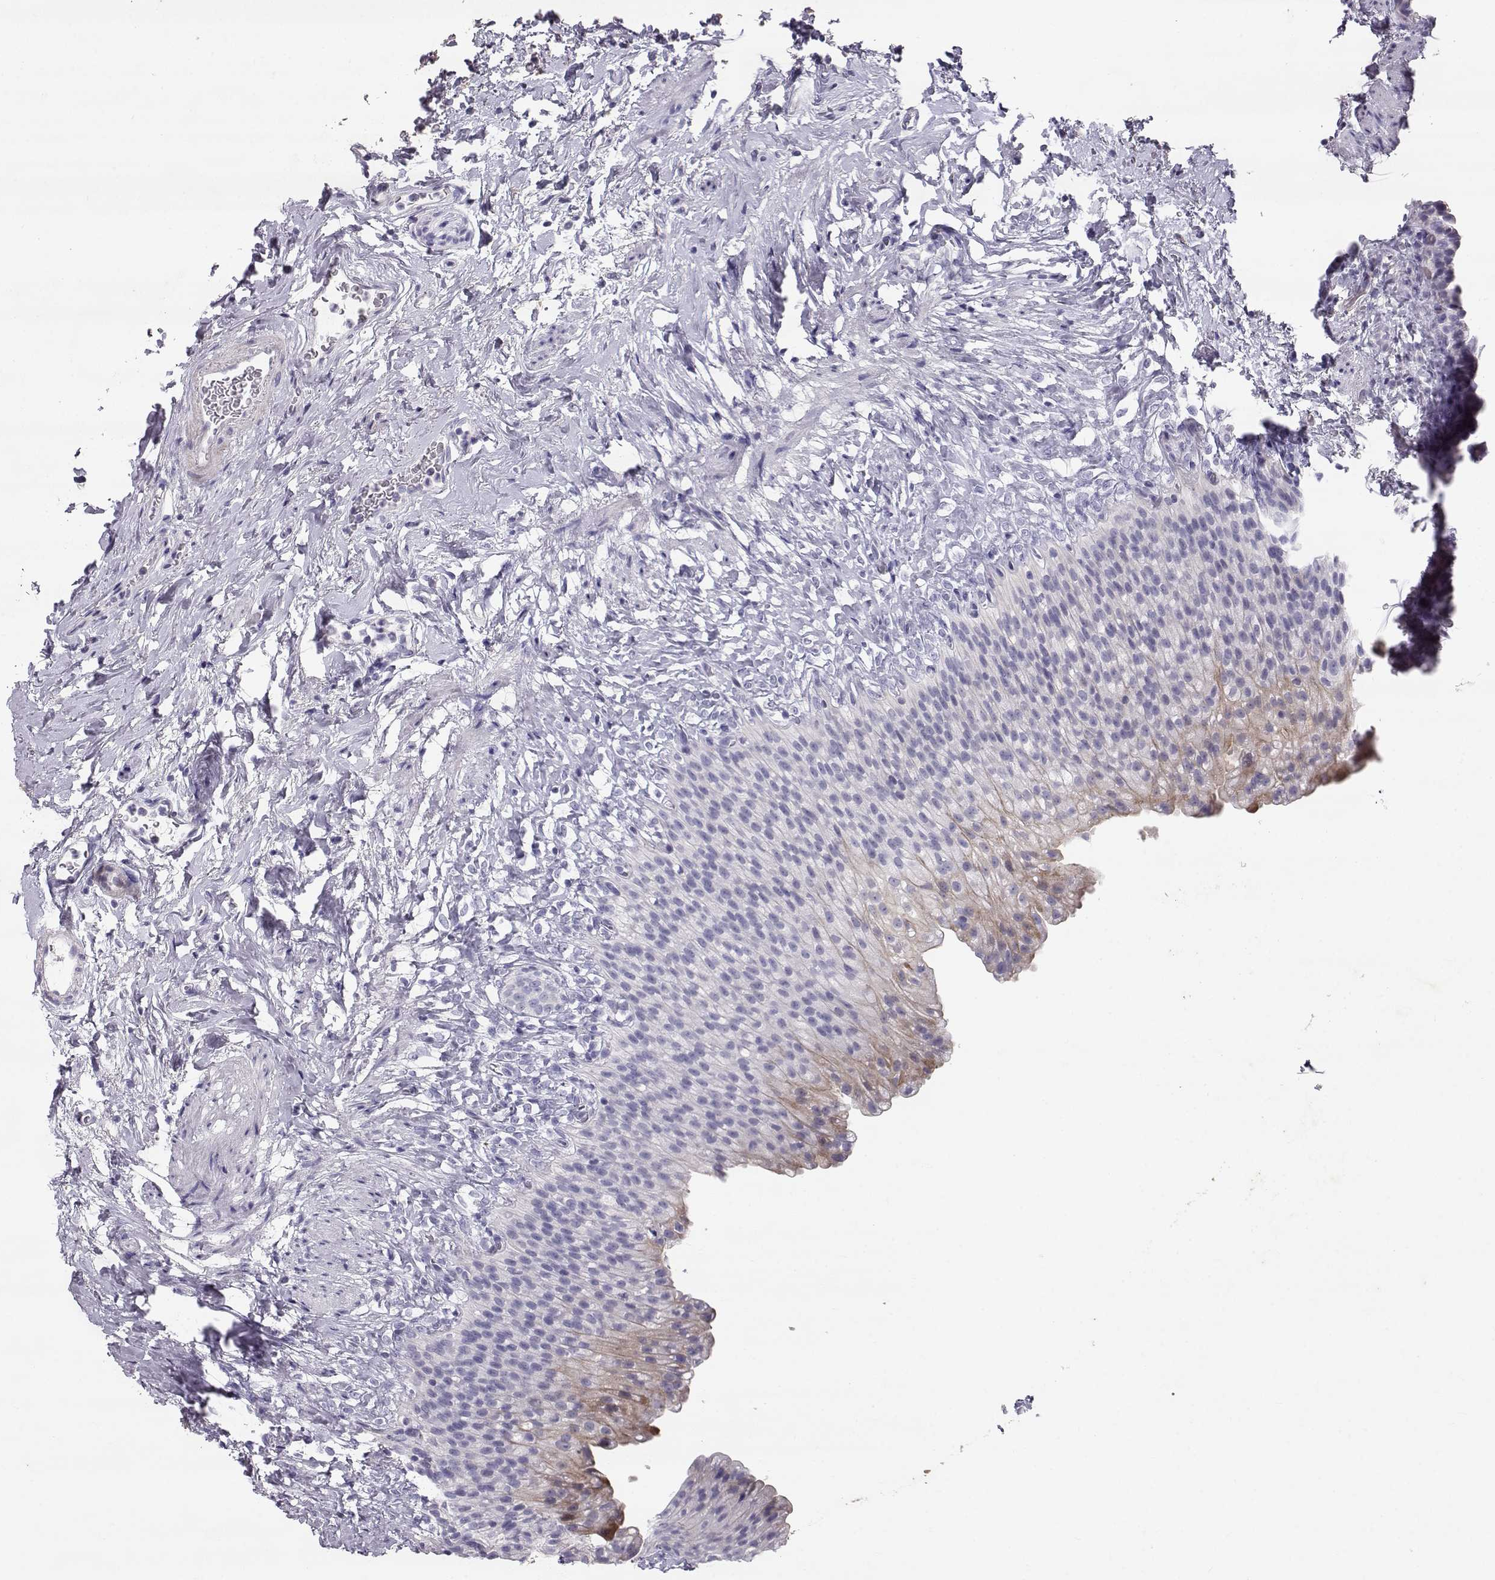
{"staining": {"intensity": "weak", "quantity": "<25%", "location": "cytoplasmic/membranous"}, "tissue": "urinary bladder", "cell_type": "Urothelial cells", "image_type": "normal", "snomed": [{"axis": "morphology", "description": "Normal tissue, NOS"}, {"axis": "topography", "description": "Urinary bladder"}], "caption": "IHC of benign urinary bladder shows no expression in urothelial cells. Nuclei are stained in blue.", "gene": "RD3", "patient": {"sex": "male", "age": 76}}